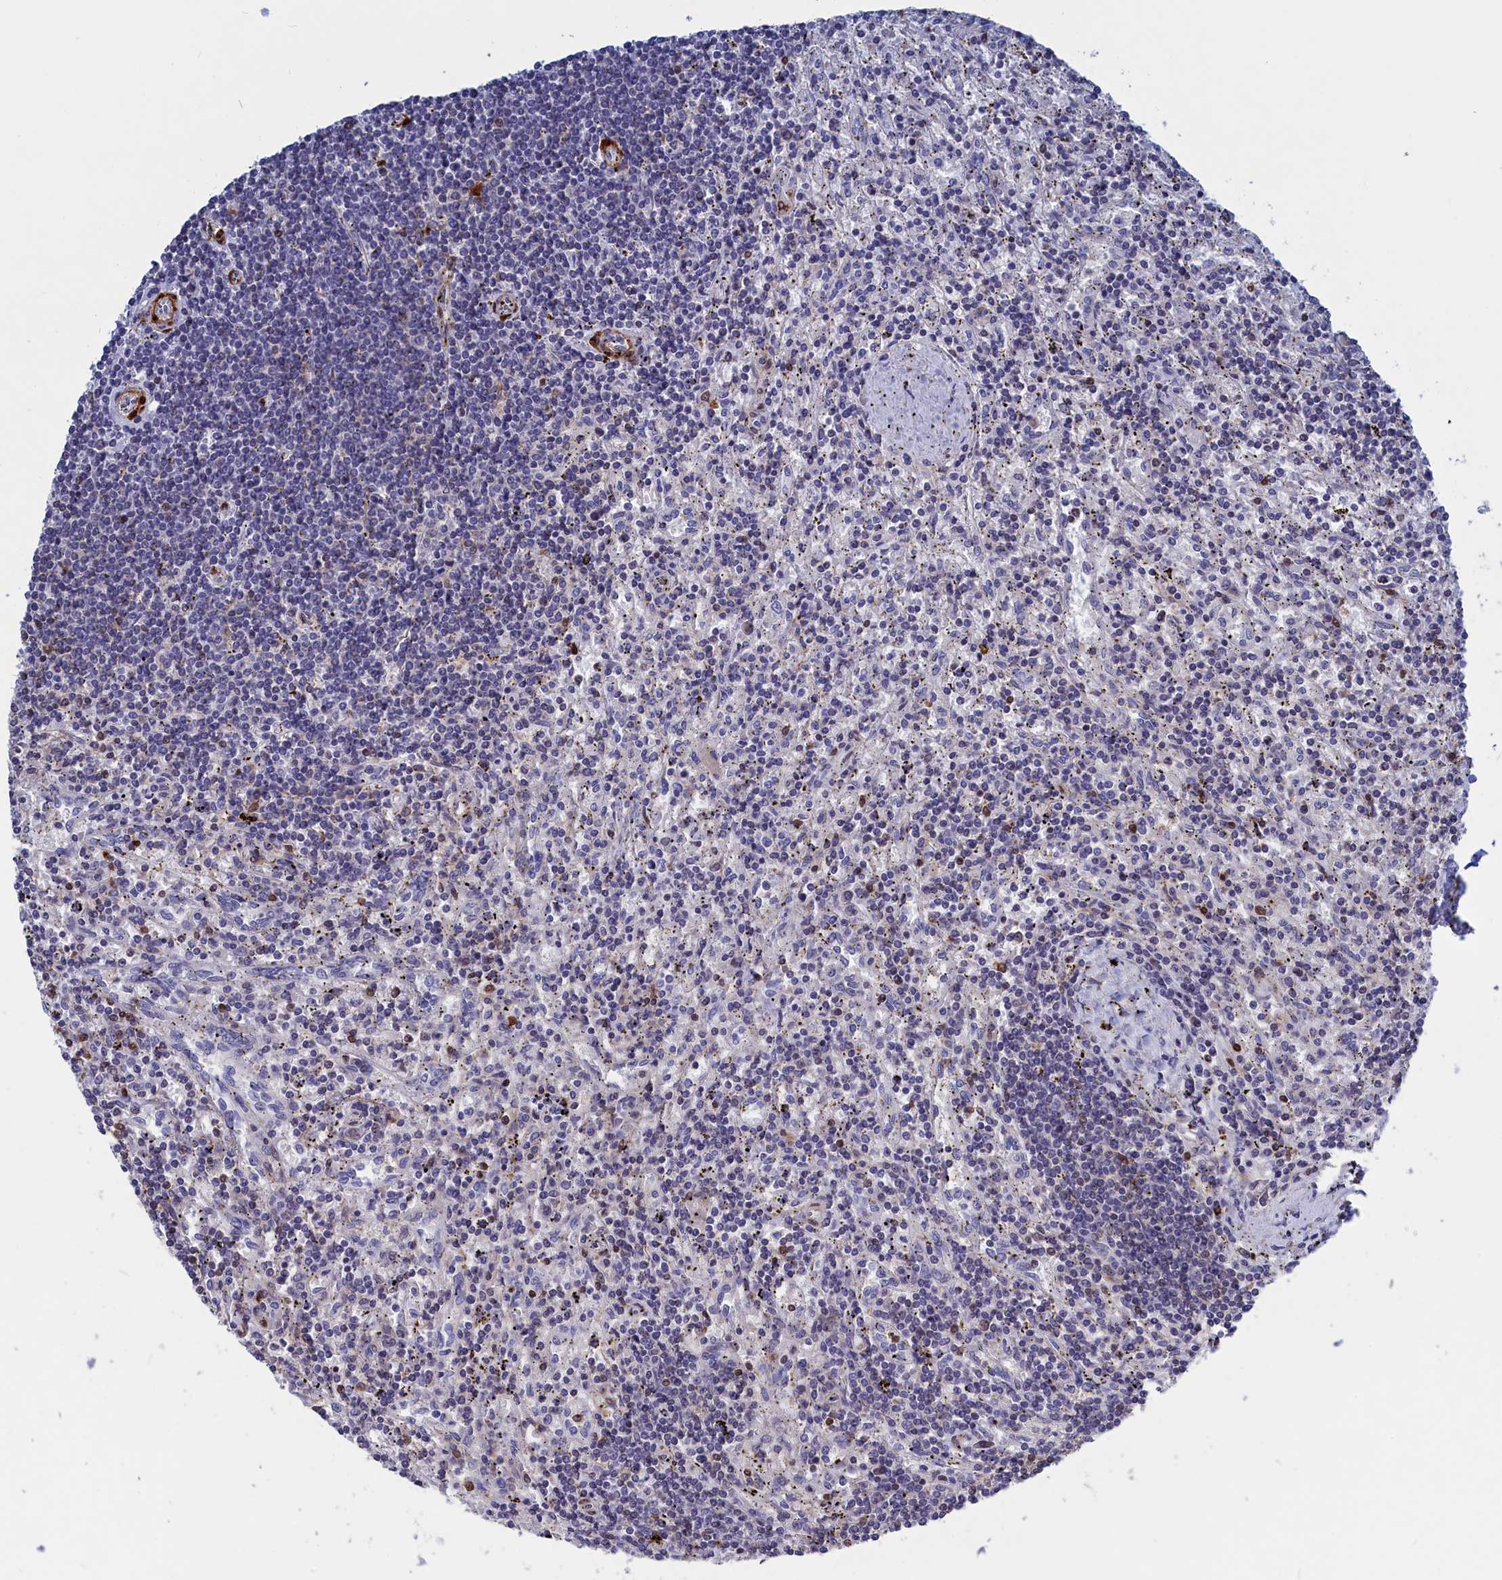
{"staining": {"intensity": "negative", "quantity": "none", "location": "none"}, "tissue": "lymphoma", "cell_type": "Tumor cells", "image_type": "cancer", "snomed": [{"axis": "morphology", "description": "Malignant lymphoma, non-Hodgkin's type, Low grade"}, {"axis": "topography", "description": "Spleen"}], "caption": "There is no significant staining in tumor cells of lymphoma.", "gene": "CRIP1", "patient": {"sex": "male", "age": 76}}